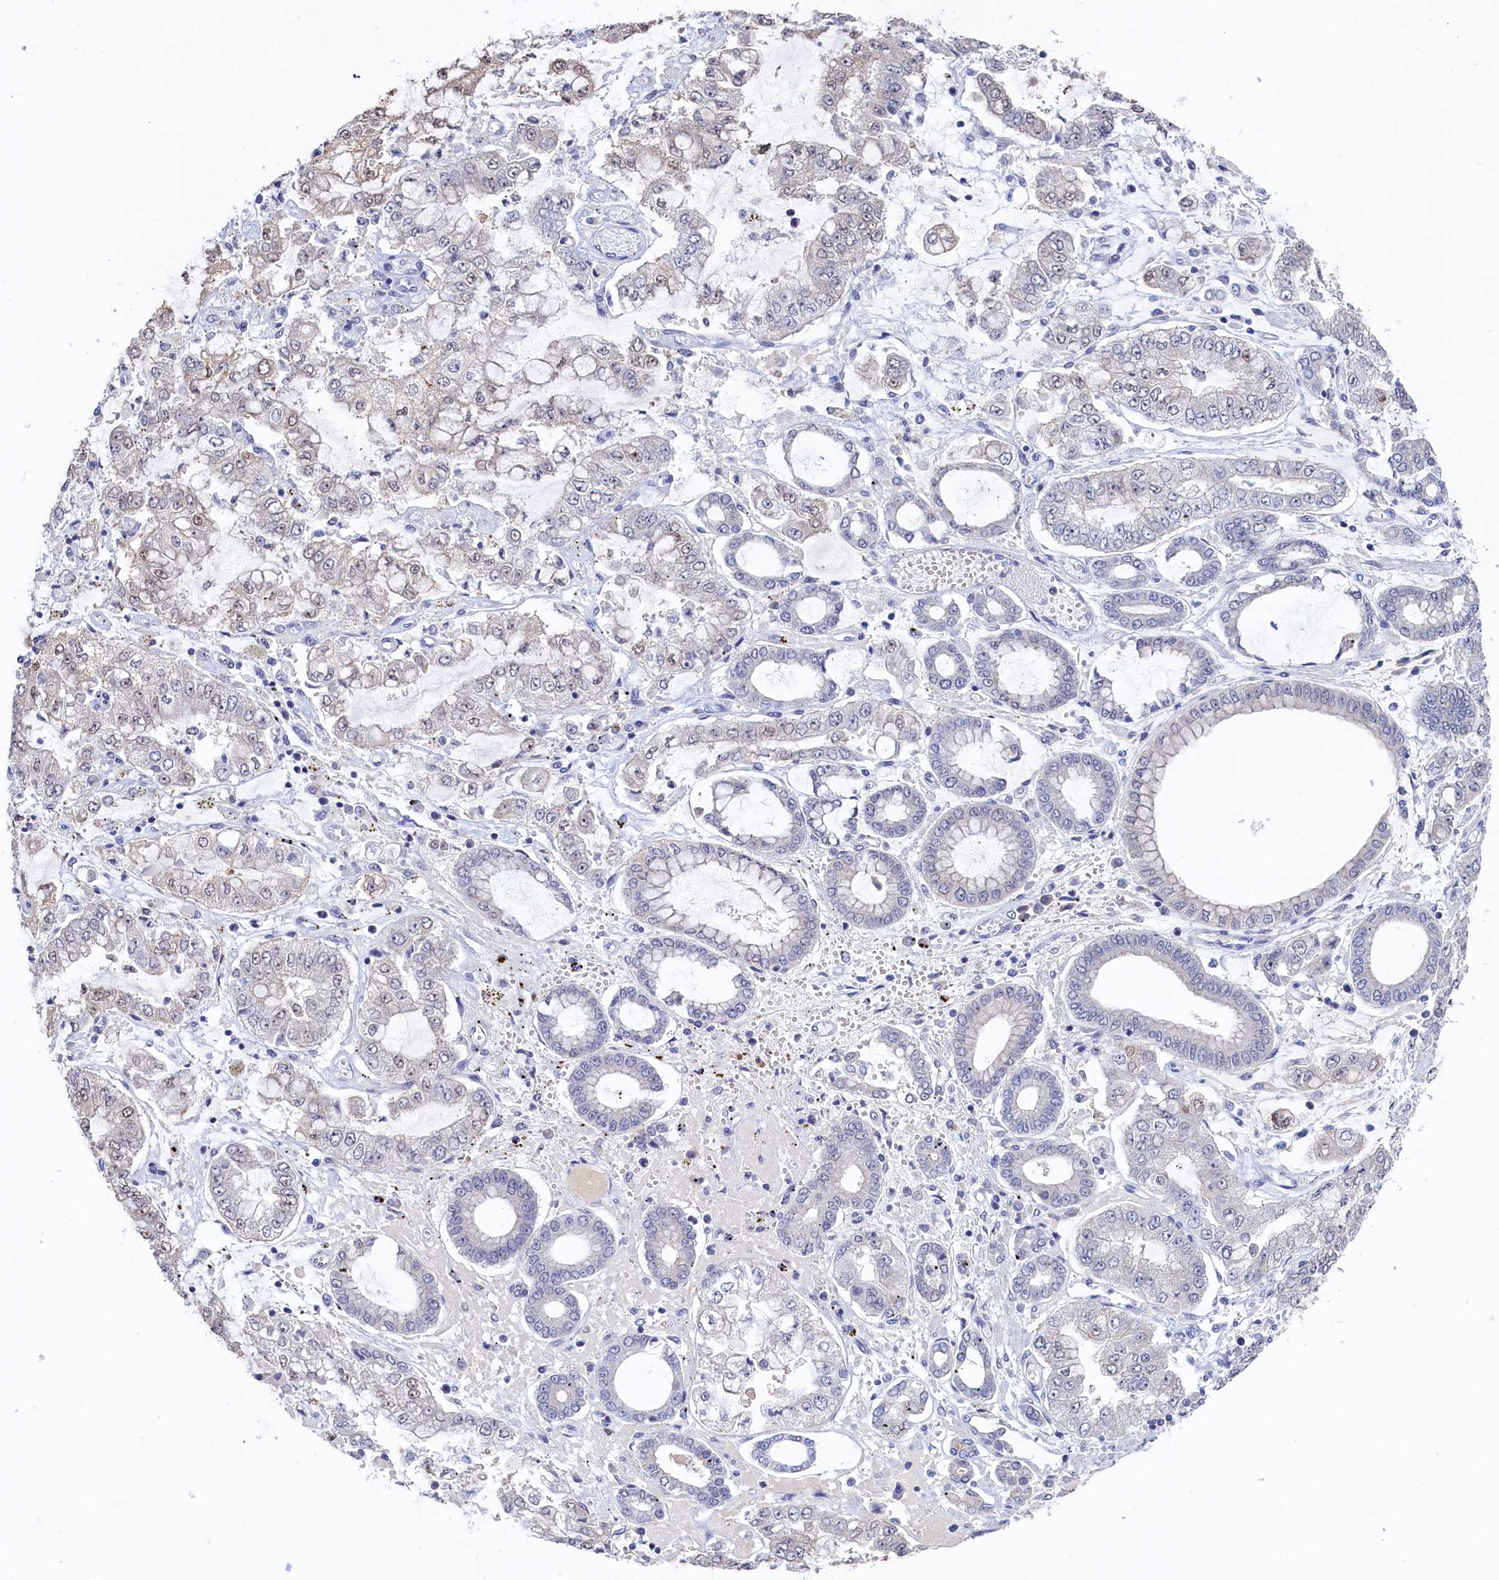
{"staining": {"intensity": "weak", "quantity": "<25%", "location": "nuclear"}, "tissue": "stomach cancer", "cell_type": "Tumor cells", "image_type": "cancer", "snomed": [{"axis": "morphology", "description": "Adenocarcinoma, NOS"}, {"axis": "topography", "description": "Stomach"}], "caption": "The immunohistochemistry image has no significant expression in tumor cells of adenocarcinoma (stomach) tissue.", "gene": "MOSPD3", "patient": {"sex": "male", "age": 76}}